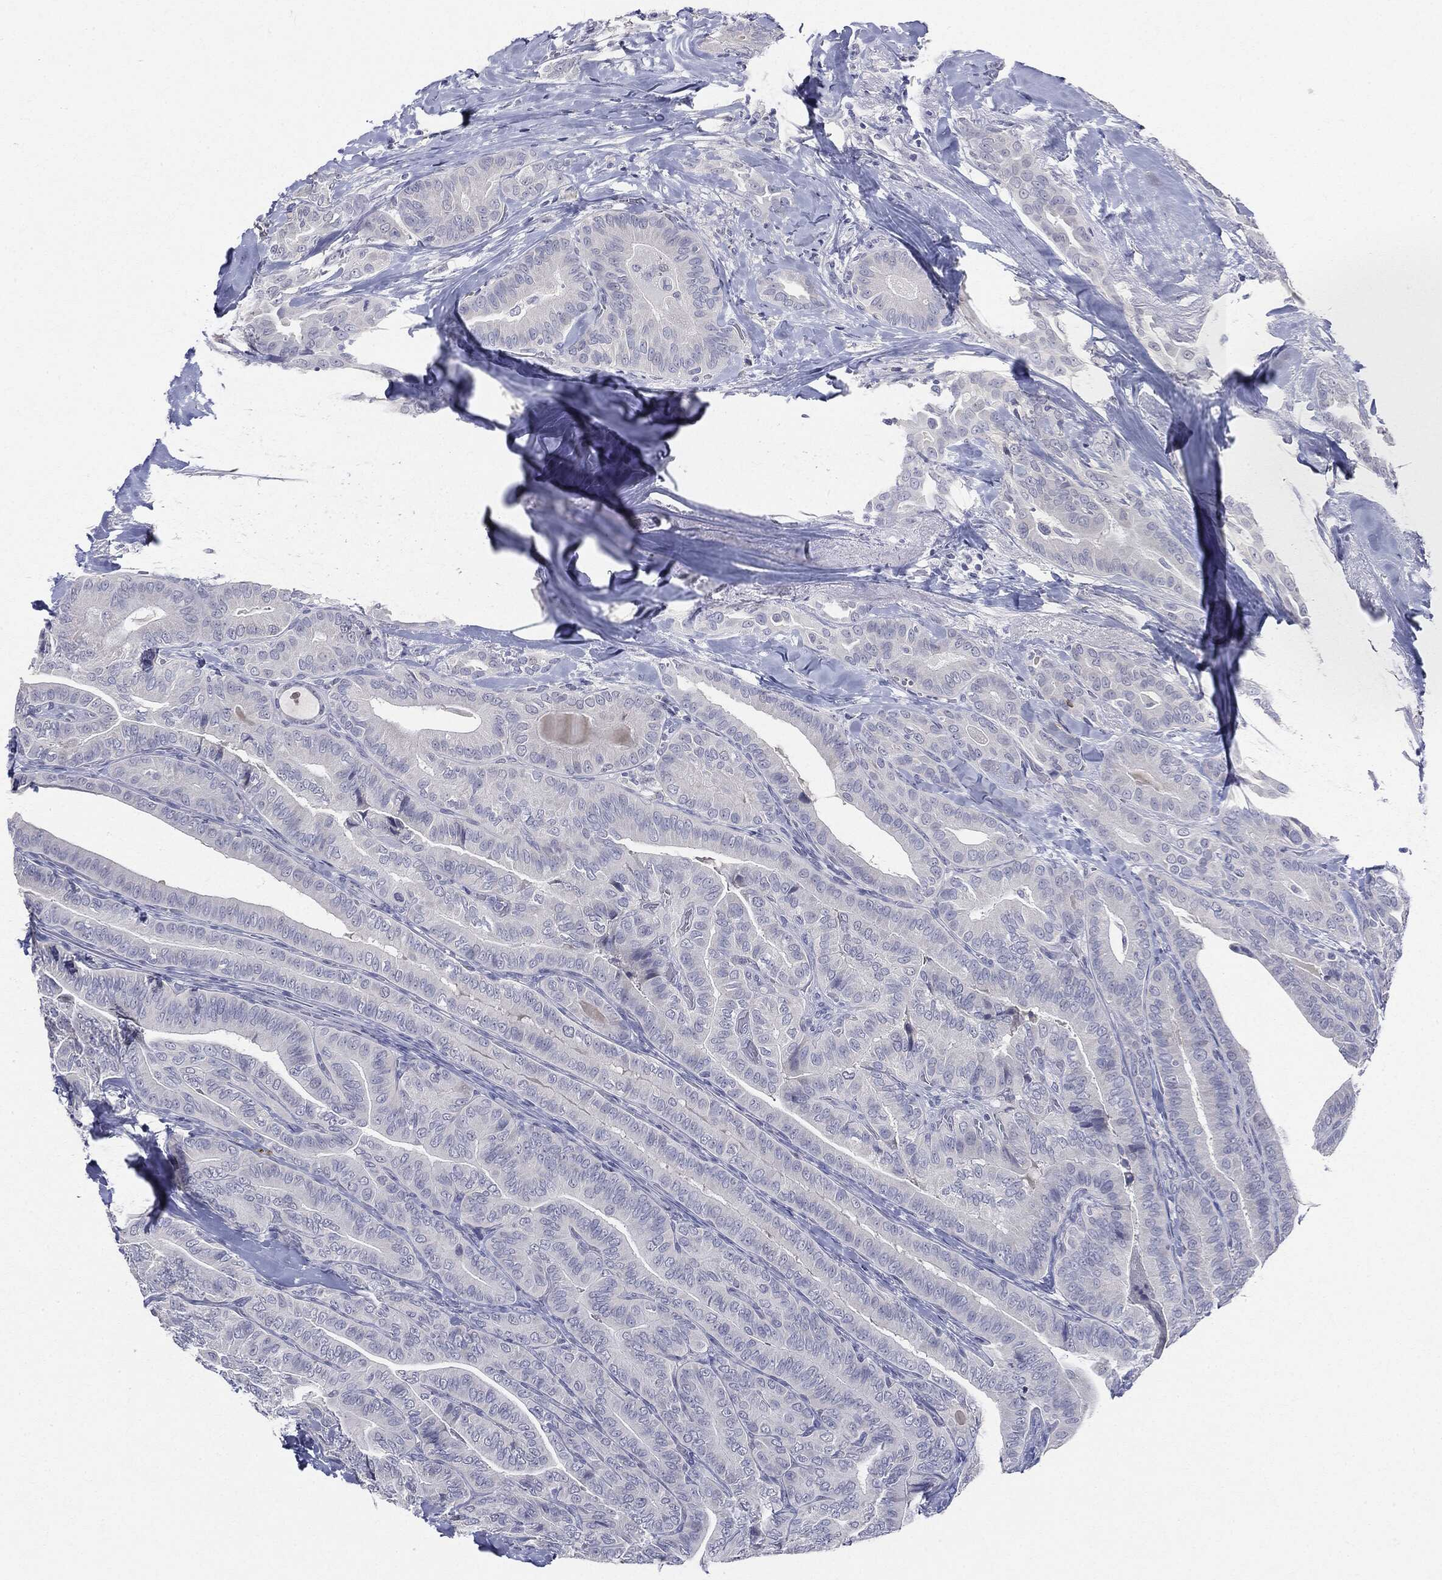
{"staining": {"intensity": "negative", "quantity": "none", "location": "none"}, "tissue": "thyroid cancer", "cell_type": "Tumor cells", "image_type": "cancer", "snomed": [{"axis": "morphology", "description": "Papillary adenocarcinoma, NOS"}, {"axis": "topography", "description": "Thyroid gland"}], "caption": "Thyroid papillary adenocarcinoma was stained to show a protein in brown. There is no significant positivity in tumor cells. The staining is performed using DAB brown chromogen with nuclei counter-stained in using hematoxylin.", "gene": "CGB1", "patient": {"sex": "male", "age": 61}}